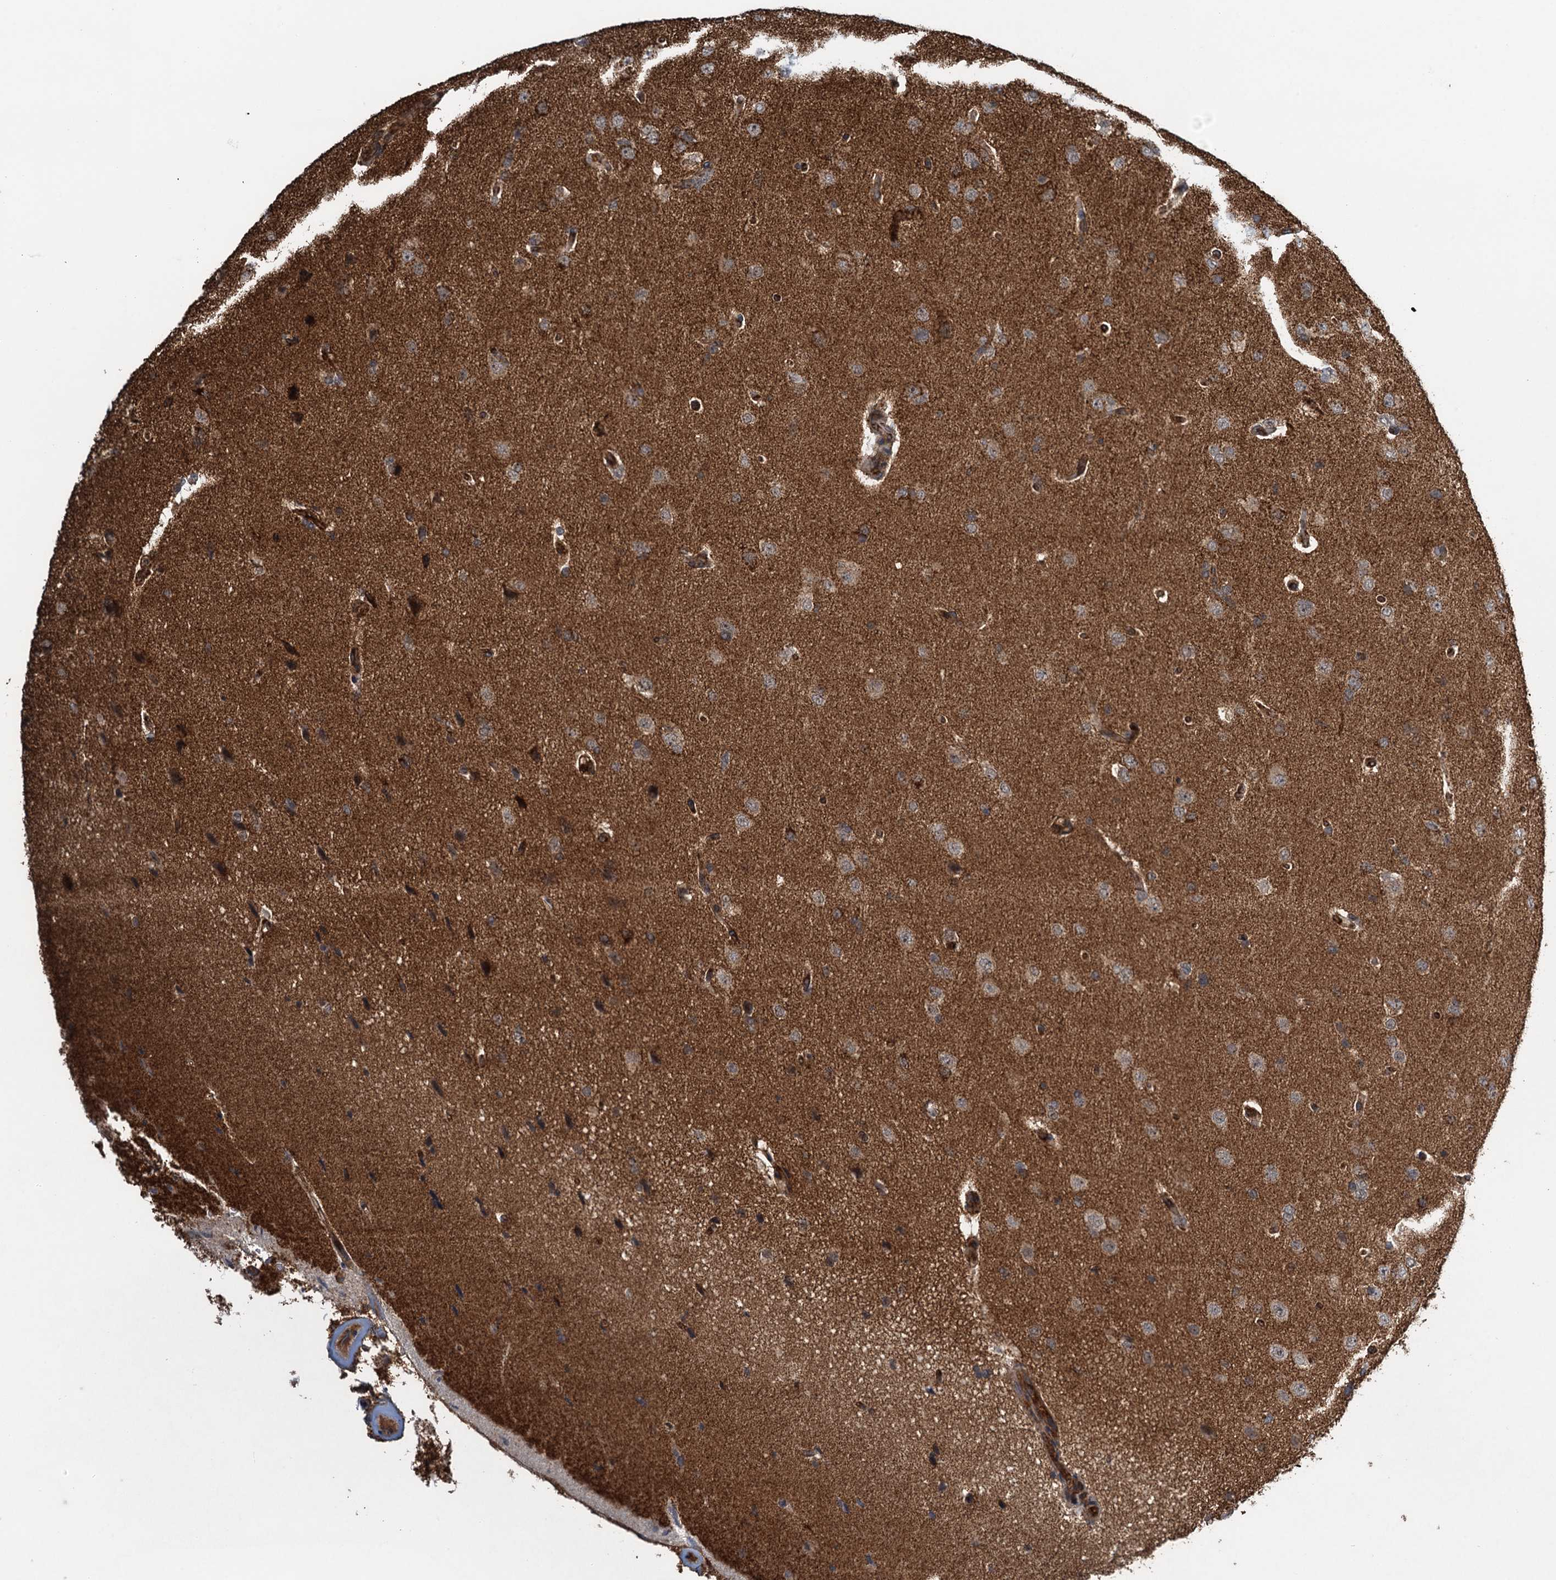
{"staining": {"intensity": "weak", "quantity": ">75%", "location": "cytoplasmic/membranous"}, "tissue": "glioma", "cell_type": "Tumor cells", "image_type": "cancer", "snomed": [{"axis": "morphology", "description": "Glioma, malignant, High grade"}, {"axis": "topography", "description": "Brain"}], "caption": "Immunohistochemistry of glioma displays low levels of weak cytoplasmic/membranous positivity in about >75% of tumor cells. (DAB (3,3'-diaminobenzidine) = brown stain, brightfield microscopy at high magnification).", "gene": "WHAMM", "patient": {"sex": "male", "age": 72}}